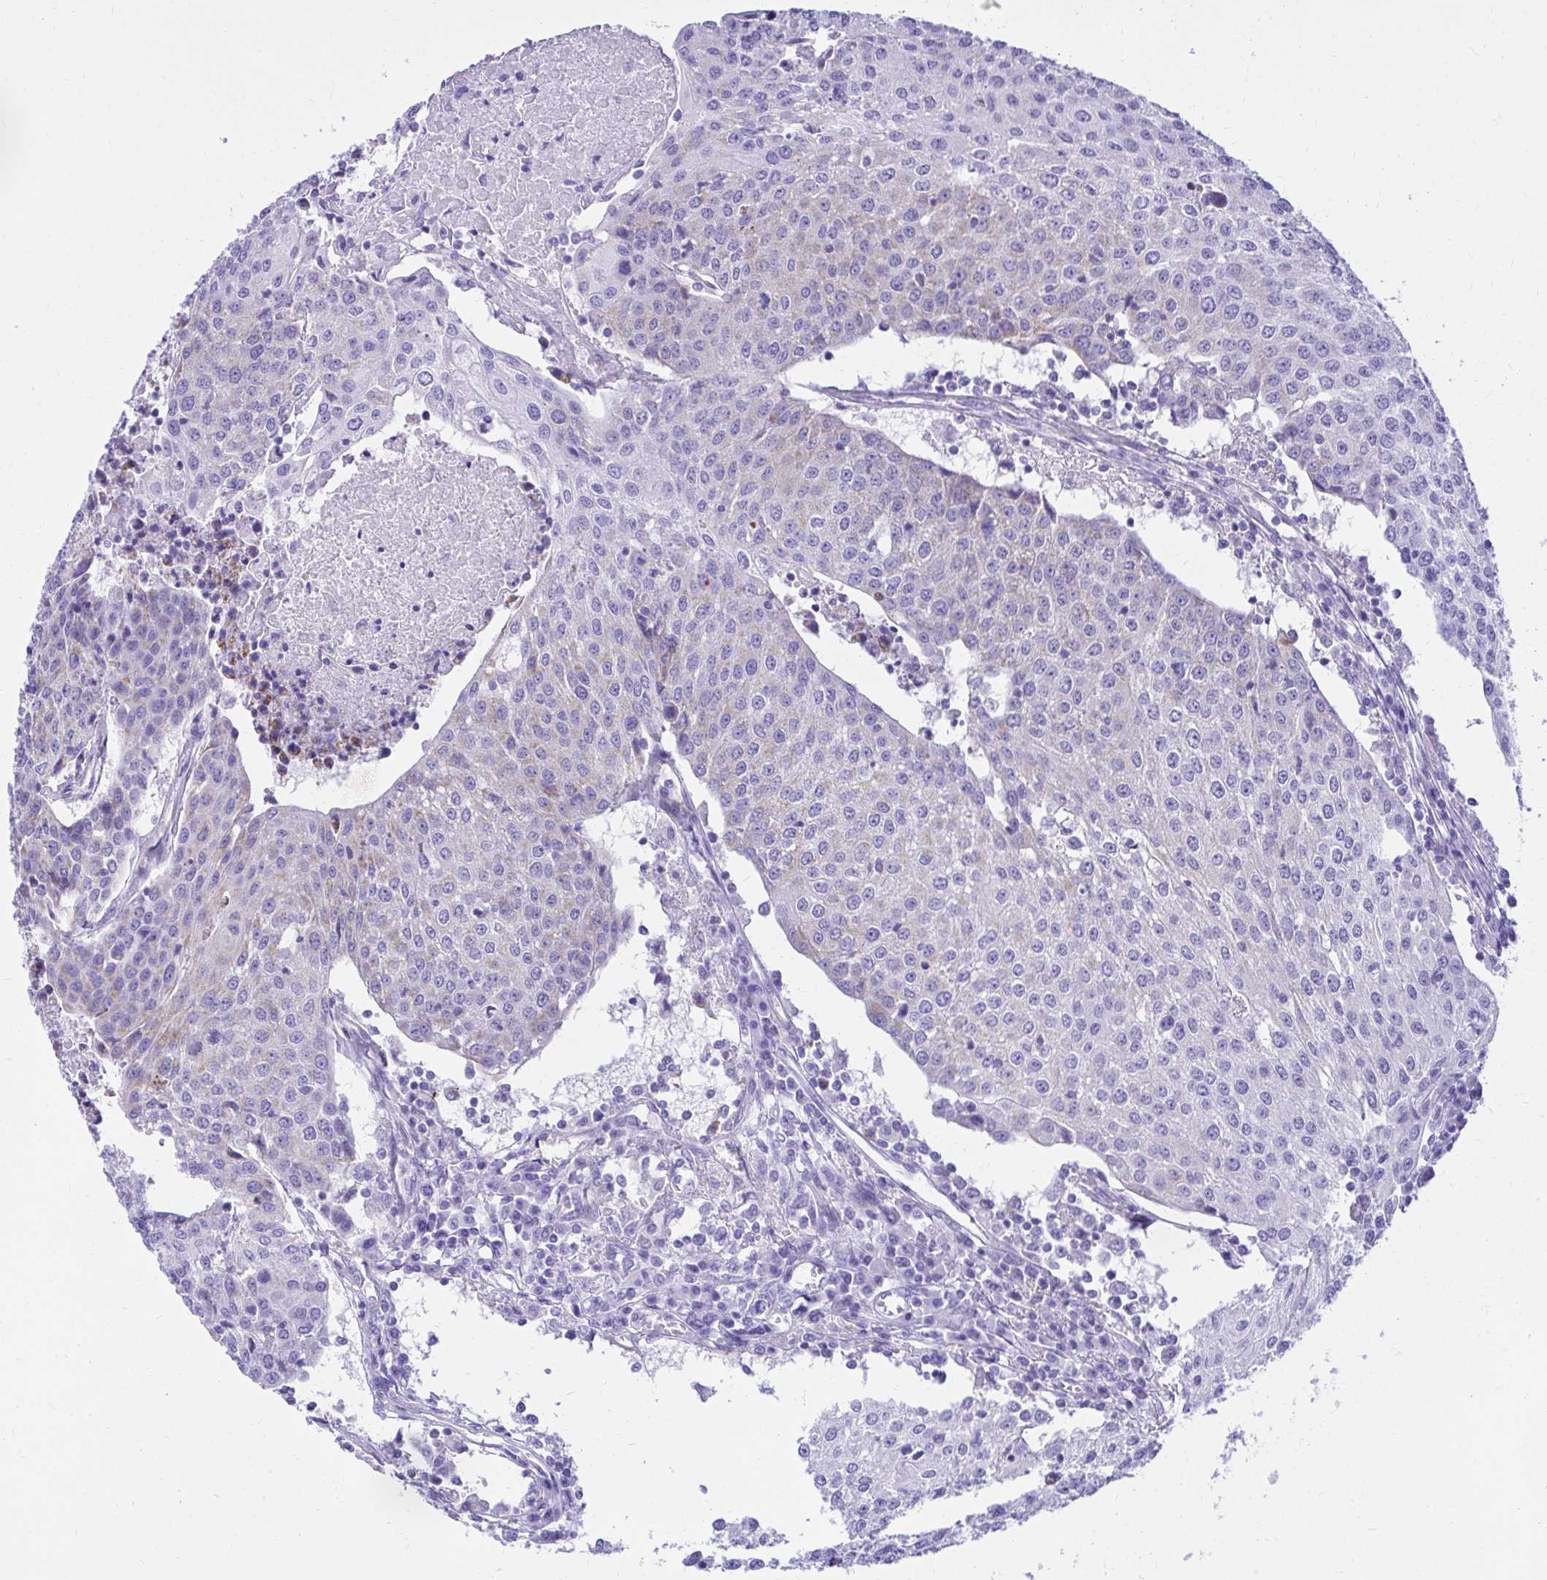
{"staining": {"intensity": "negative", "quantity": "none", "location": "none"}, "tissue": "urothelial cancer", "cell_type": "Tumor cells", "image_type": "cancer", "snomed": [{"axis": "morphology", "description": "Urothelial carcinoma, High grade"}, {"axis": "topography", "description": "Urinary bladder"}], "caption": "The image demonstrates no staining of tumor cells in urothelial cancer.", "gene": "PELI3", "patient": {"sex": "female", "age": 85}}